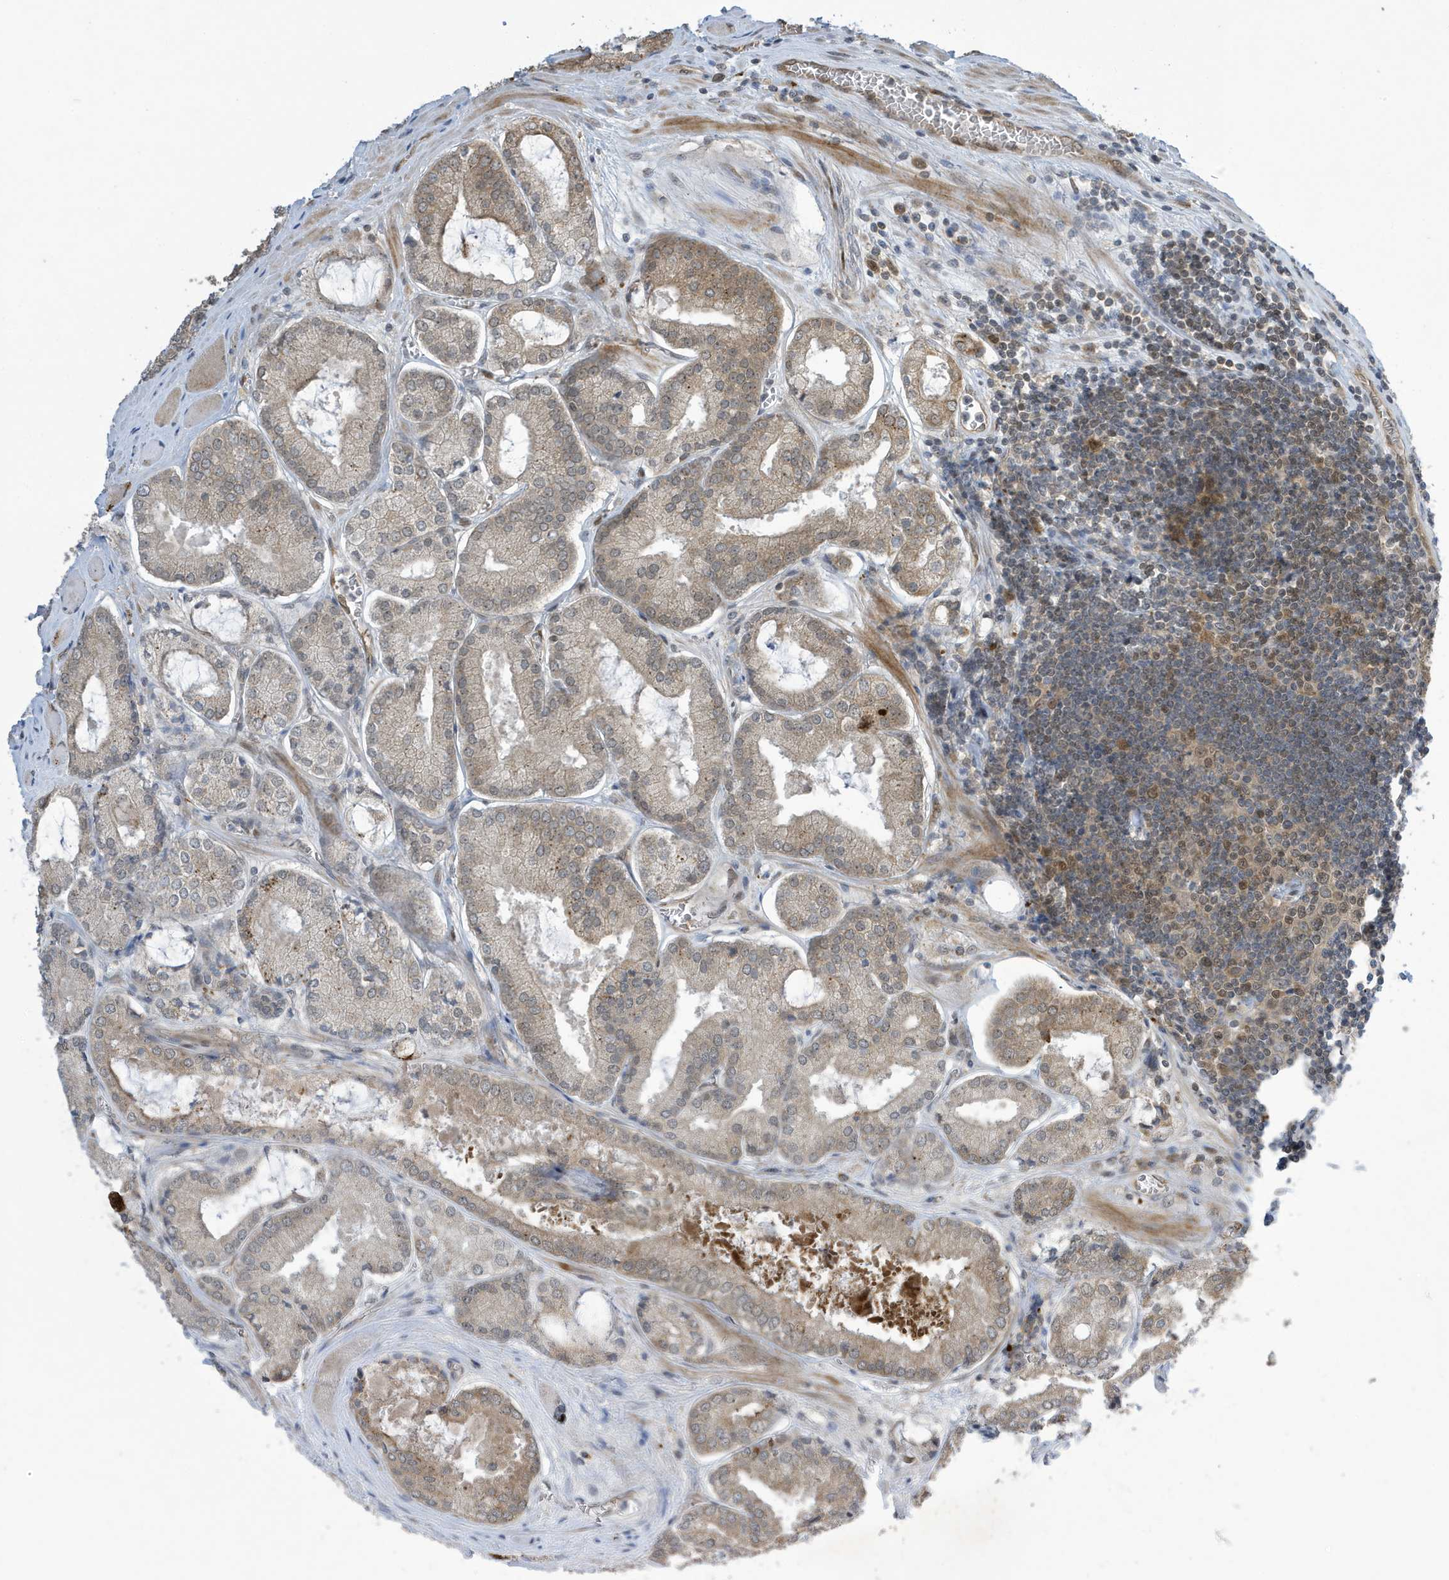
{"staining": {"intensity": "weak", "quantity": "25%-75%", "location": "cytoplasmic/membranous"}, "tissue": "prostate cancer", "cell_type": "Tumor cells", "image_type": "cancer", "snomed": [{"axis": "morphology", "description": "Adenocarcinoma, Low grade"}, {"axis": "topography", "description": "Prostate"}], "caption": "Prostate cancer stained for a protein shows weak cytoplasmic/membranous positivity in tumor cells. The protein of interest is shown in brown color, while the nuclei are stained blue.", "gene": "NCOA7", "patient": {"sex": "male", "age": 67}}